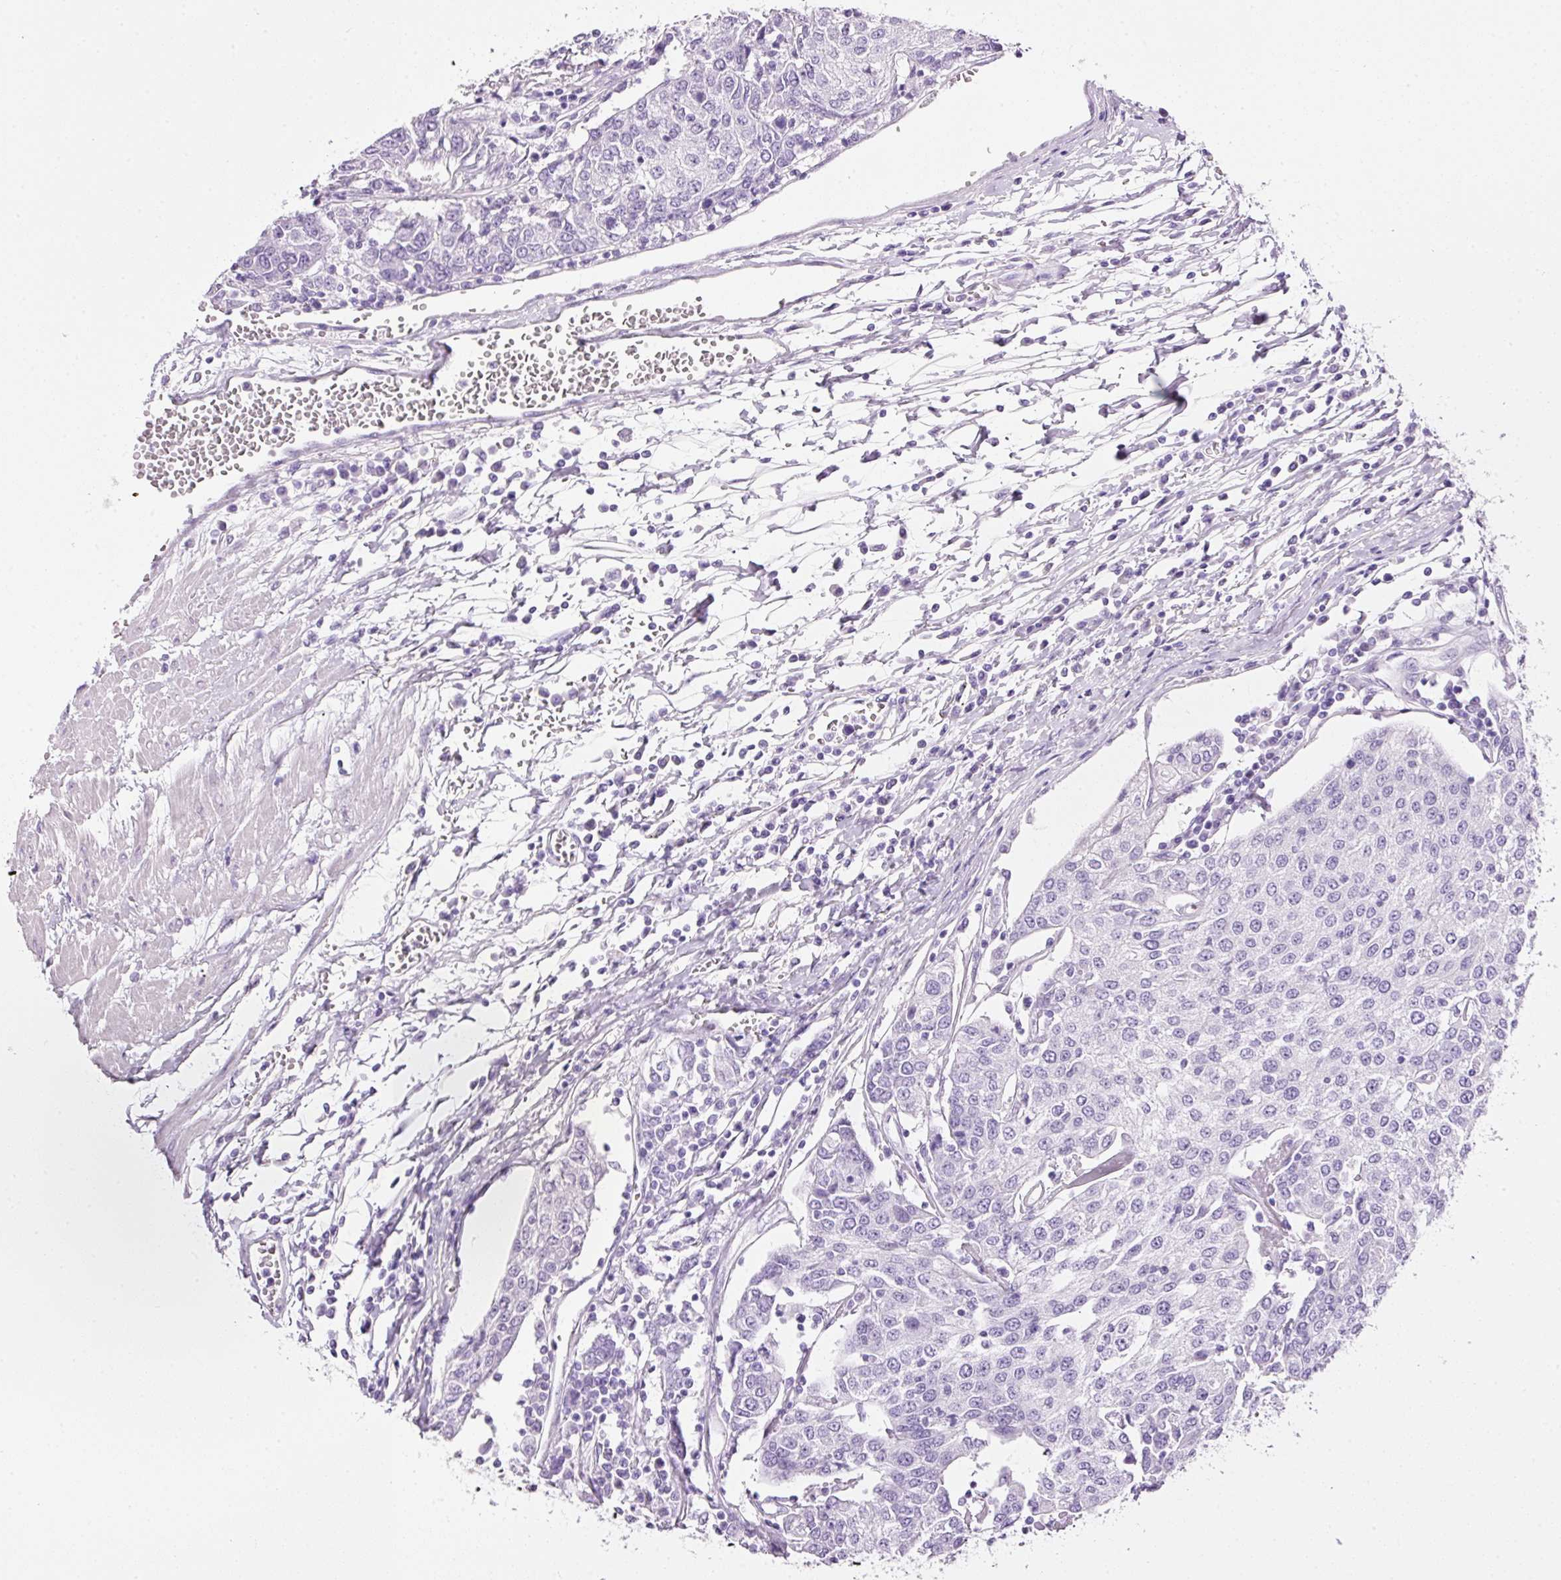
{"staining": {"intensity": "negative", "quantity": "none", "location": "none"}, "tissue": "urothelial cancer", "cell_type": "Tumor cells", "image_type": "cancer", "snomed": [{"axis": "morphology", "description": "Urothelial carcinoma, High grade"}, {"axis": "topography", "description": "Urinary bladder"}], "caption": "Immunohistochemical staining of urothelial cancer demonstrates no significant expression in tumor cells.", "gene": "BSND", "patient": {"sex": "female", "age": 85}}